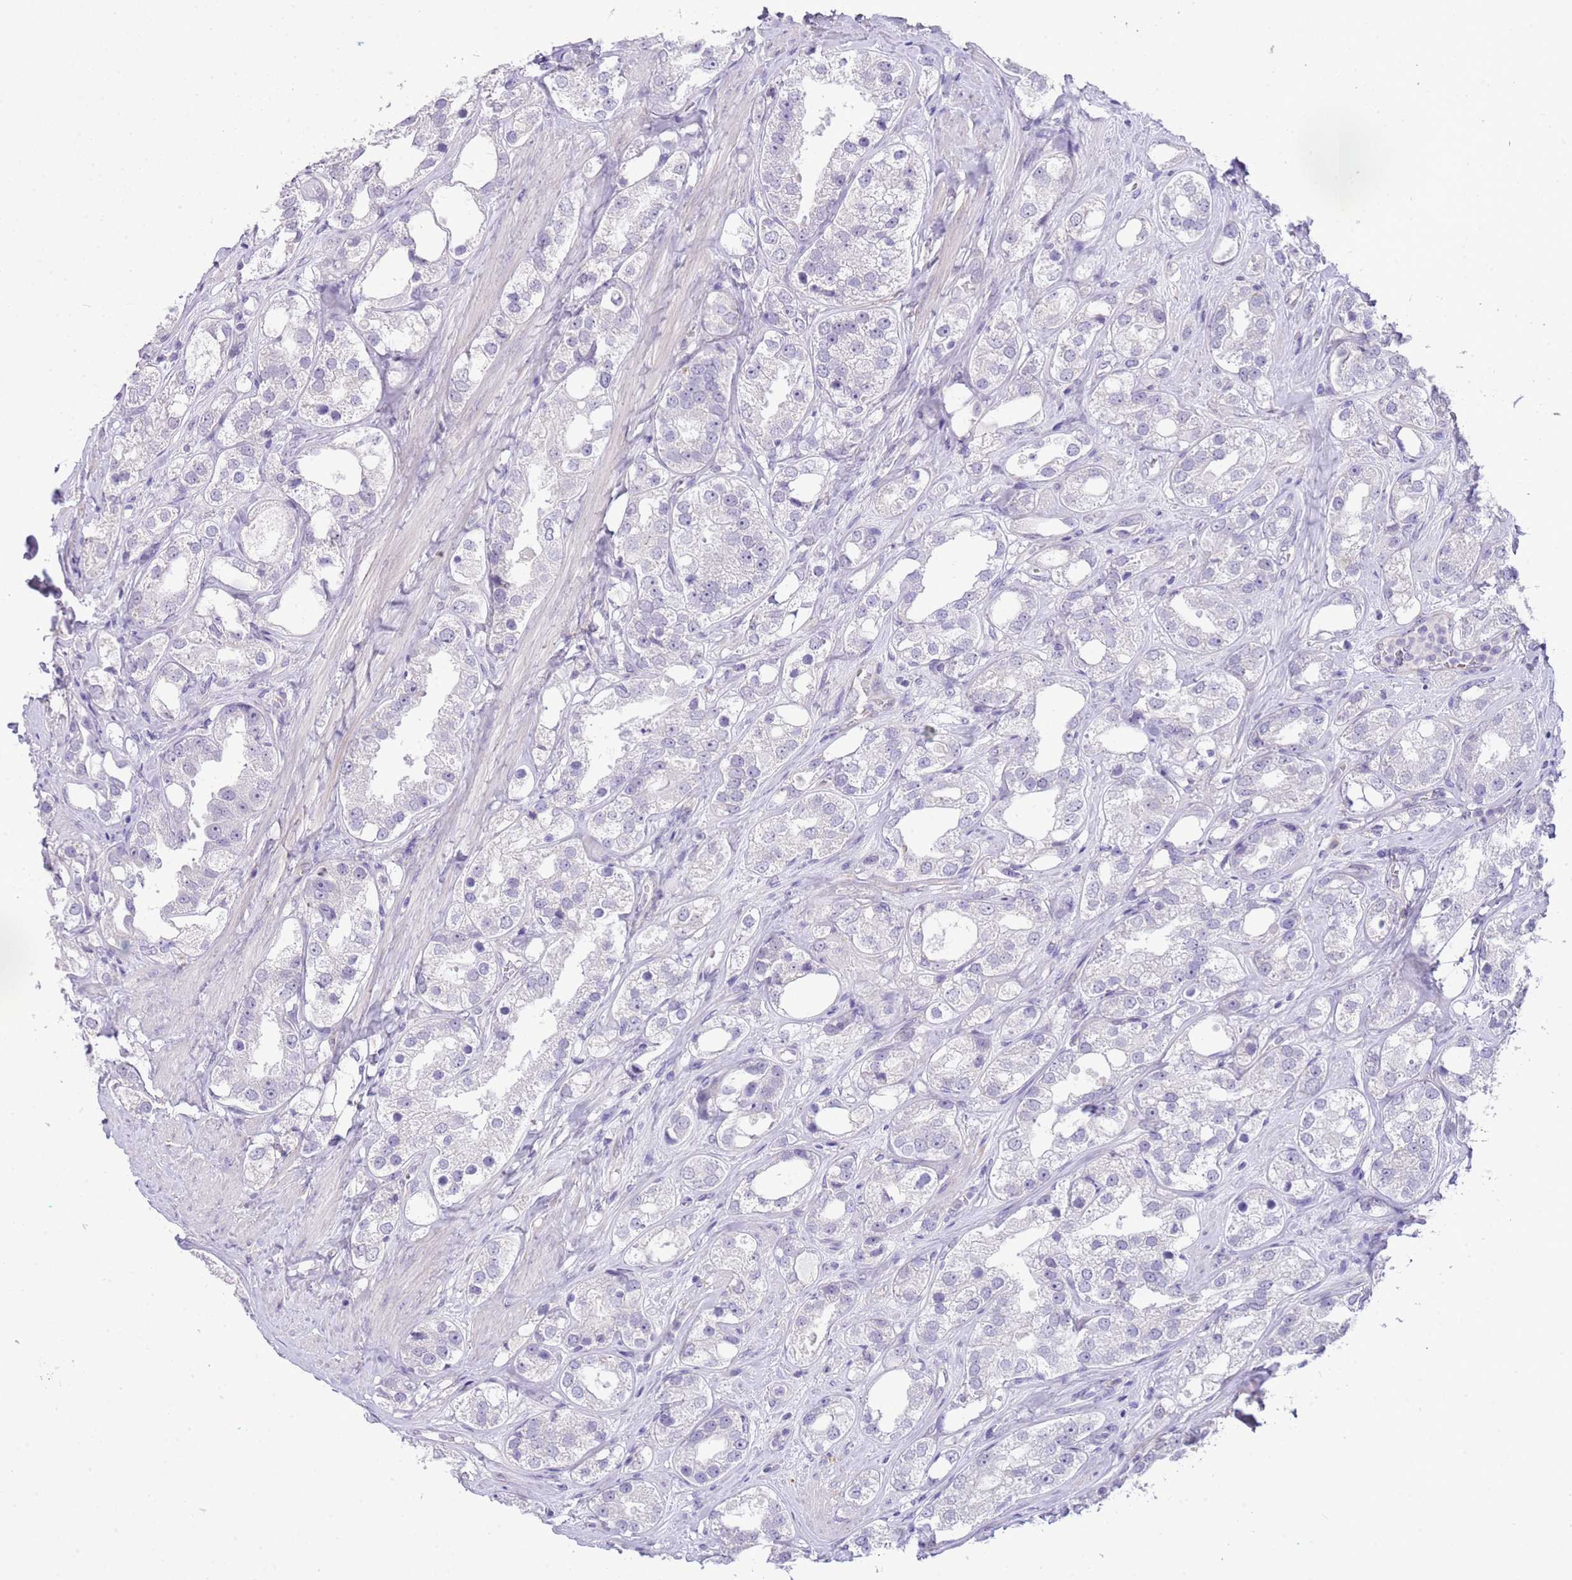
{"staining": {"intensity": "negative", "quantity": "none", "location": "none"}, "tissue": "prostate cancer", "cell_type": "Tumor cells", "image_type": "cancer", "snomed": [{"axis": "morphology", "description": "Adenocarcinoma, NOS"}, {"axis": "topography", "description": "Prostate"}], "caption": "Human prostate cancer stained for a protein using immunohistochemistry shows no expression in tumor cells.", "gene": "MIDN", "patient": {"sex": "male", "age": 79}}